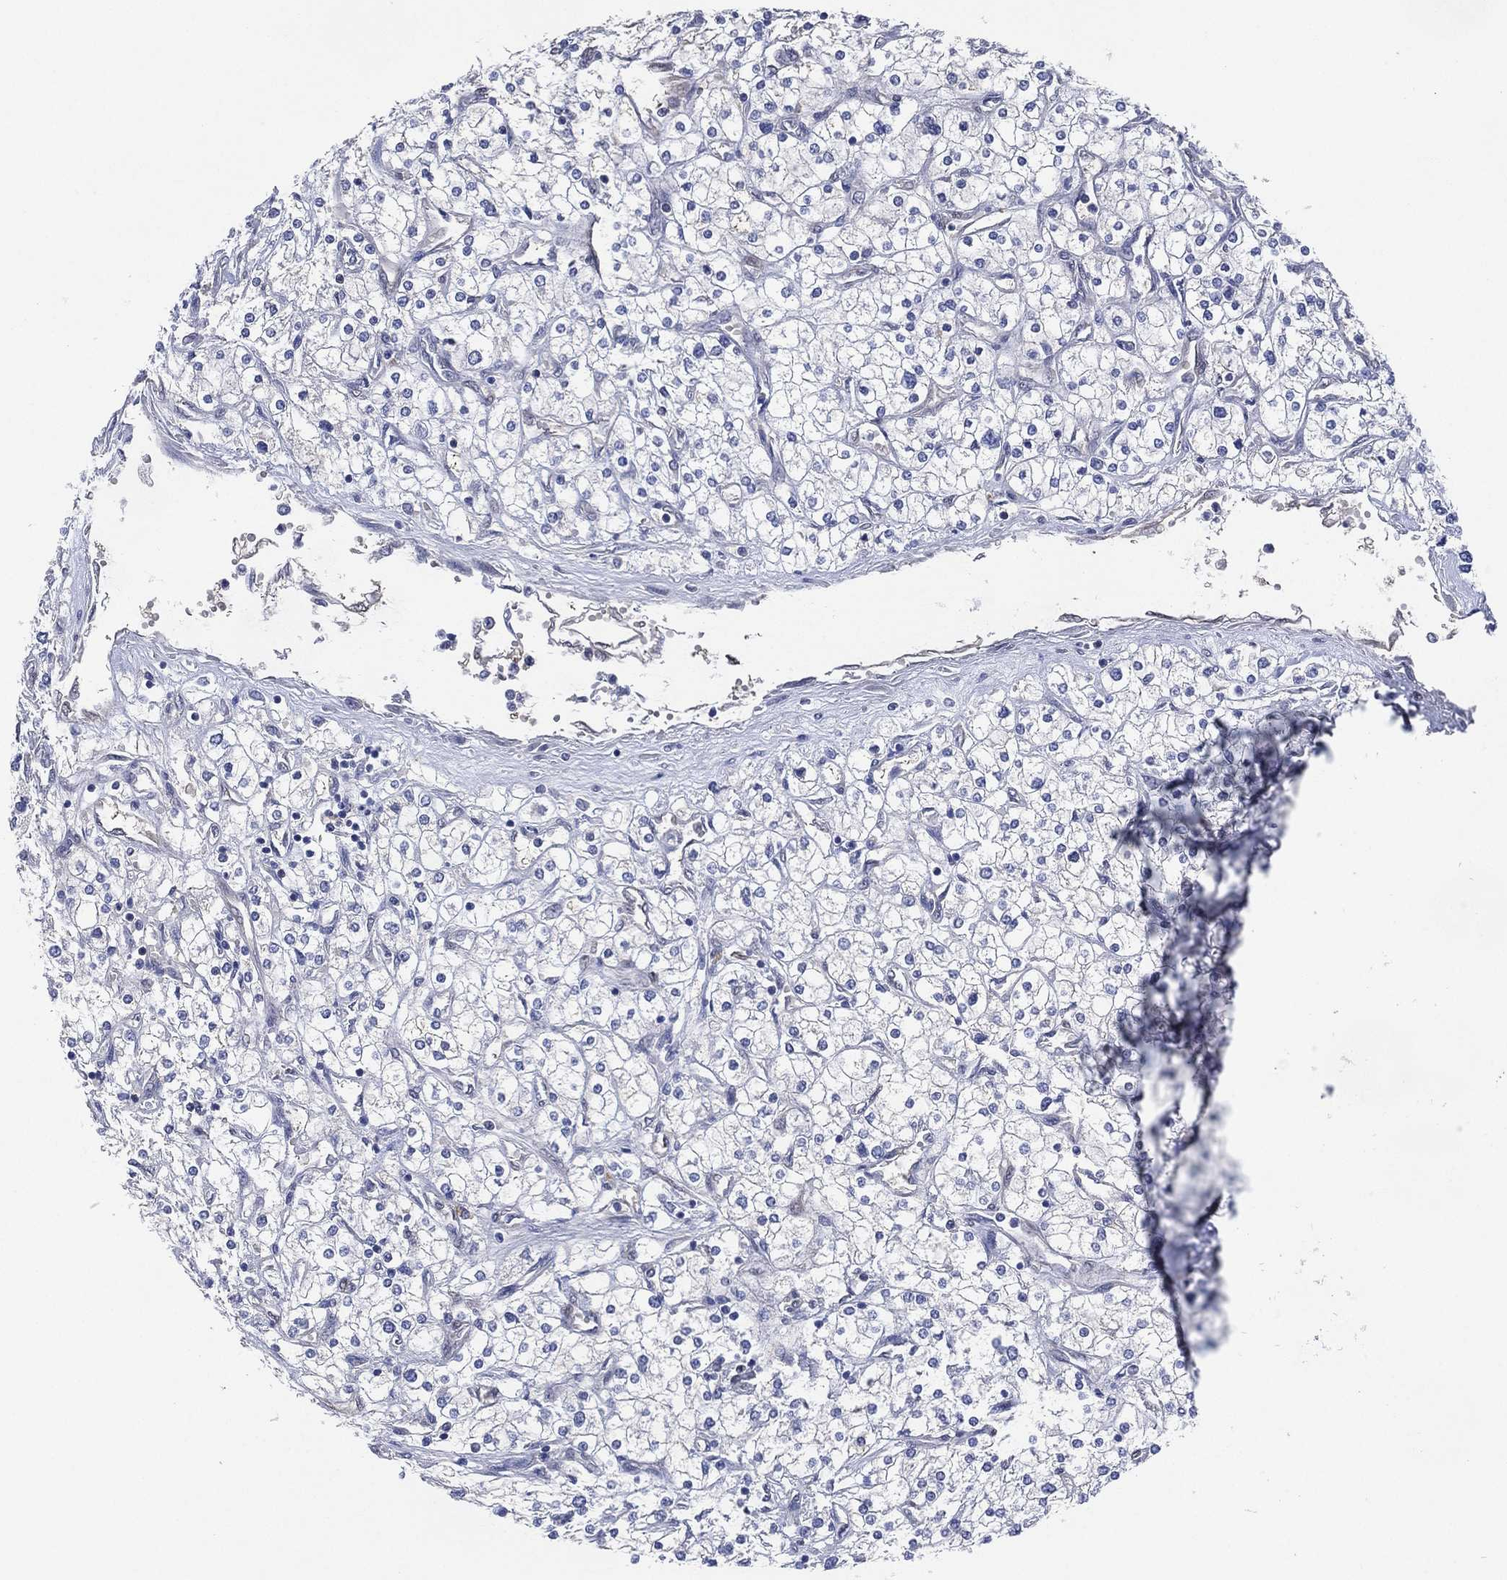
{"staining": {"intensity": "negative", "quantity": "none", "location": "none"}, "tissue": "renal cancer", "cell_type": "Tumor cells", "image_type": "cancer", "snomed": [{"axis": "morphology", "description": "Adenocarcinoma, NOS"}, {"axis": "topography", "description": "Kidney"}], "caption": "Immunohistochemistry (IHC) micrograph of neoplastic tissue: human renal cancer stained with DAB reveals no significant protein positivity in tumor cells.", "gene": "AK1", "patient": {"sex": "male", "age": 80}}